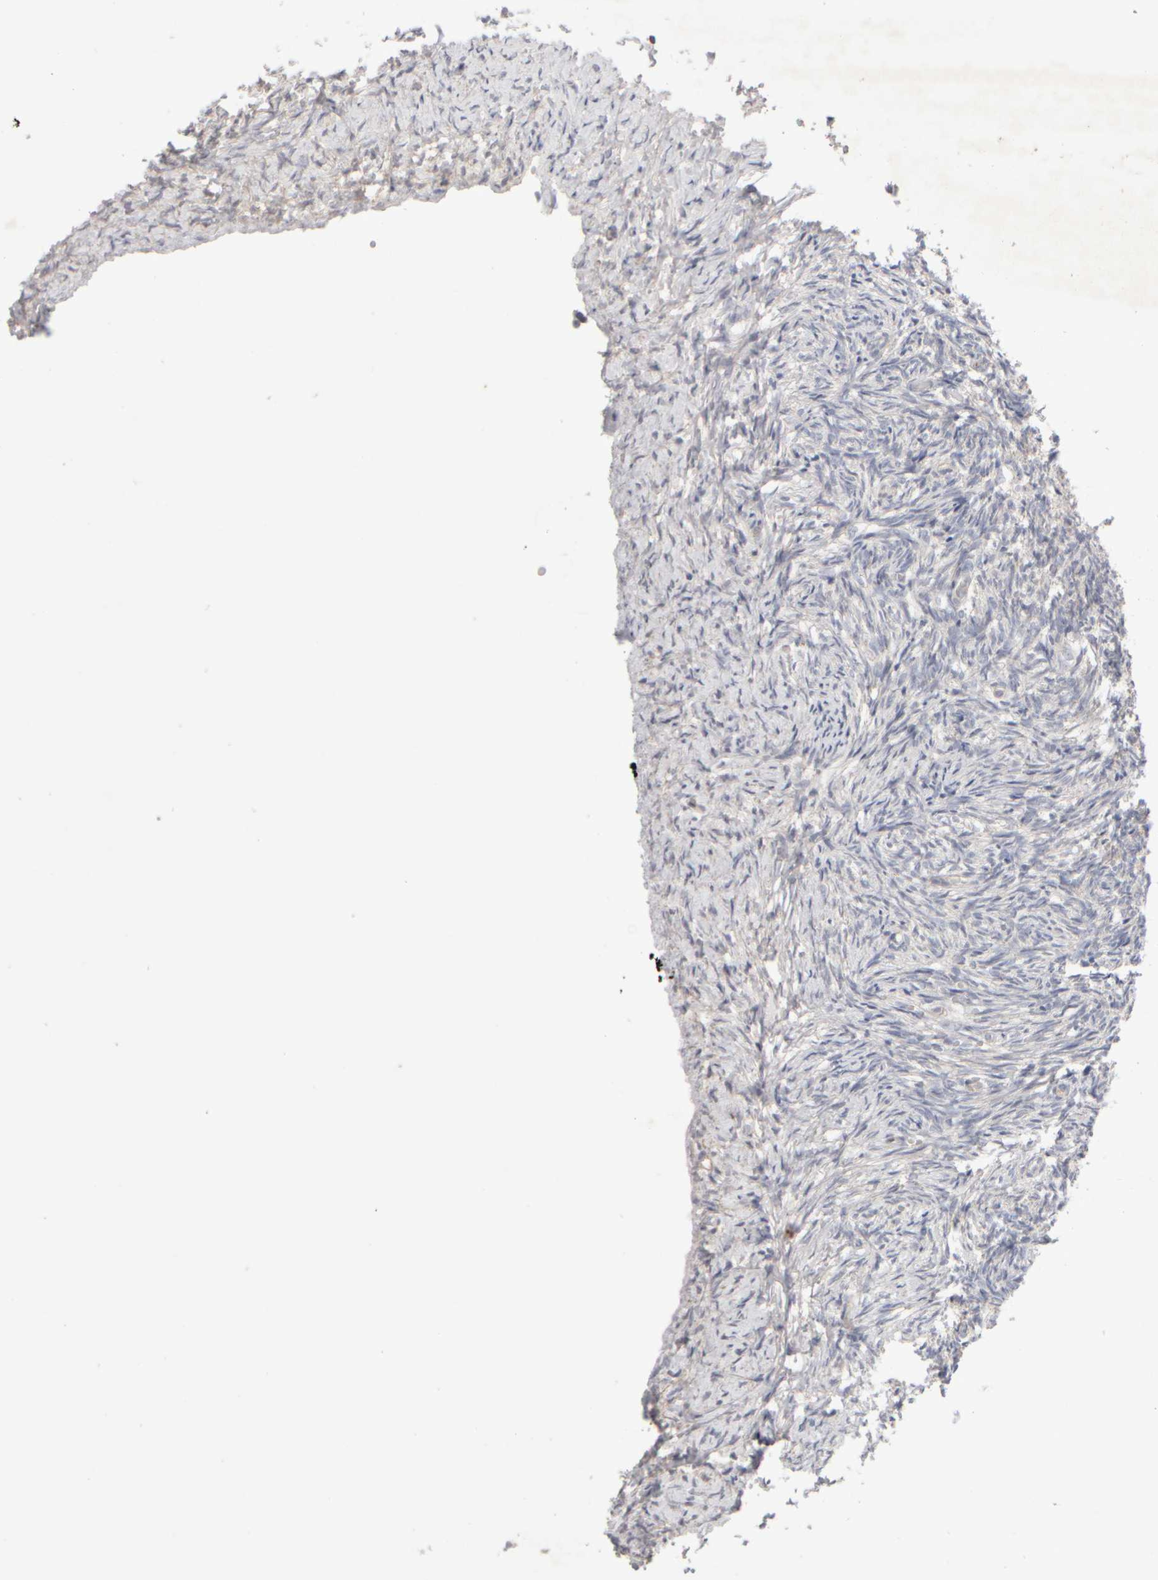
{"staining": {"intensity": "strong", "quantity": ">75%", "location": "cytoplasmic/membranous,nuclear"}, "tissue": "ovary", "cell_type": "Follicle cells", "image_type": "normal", "snomed": [{"axis": "morphology", "description": "Normal tissue, NOS"}, {"axis": "topography", "description": "Ovary"}], "caption": "Brown immunohistochemical staining in normal human ovary exhibits strong cytoplasmic/membranous,nuclear positivity in approximately >75% of follicle cells. (DAB IHC, brown staining for protein, blue staining for nuclei).", "gene": "CHADL", "patient": {"sex": "female", "age": 41}}